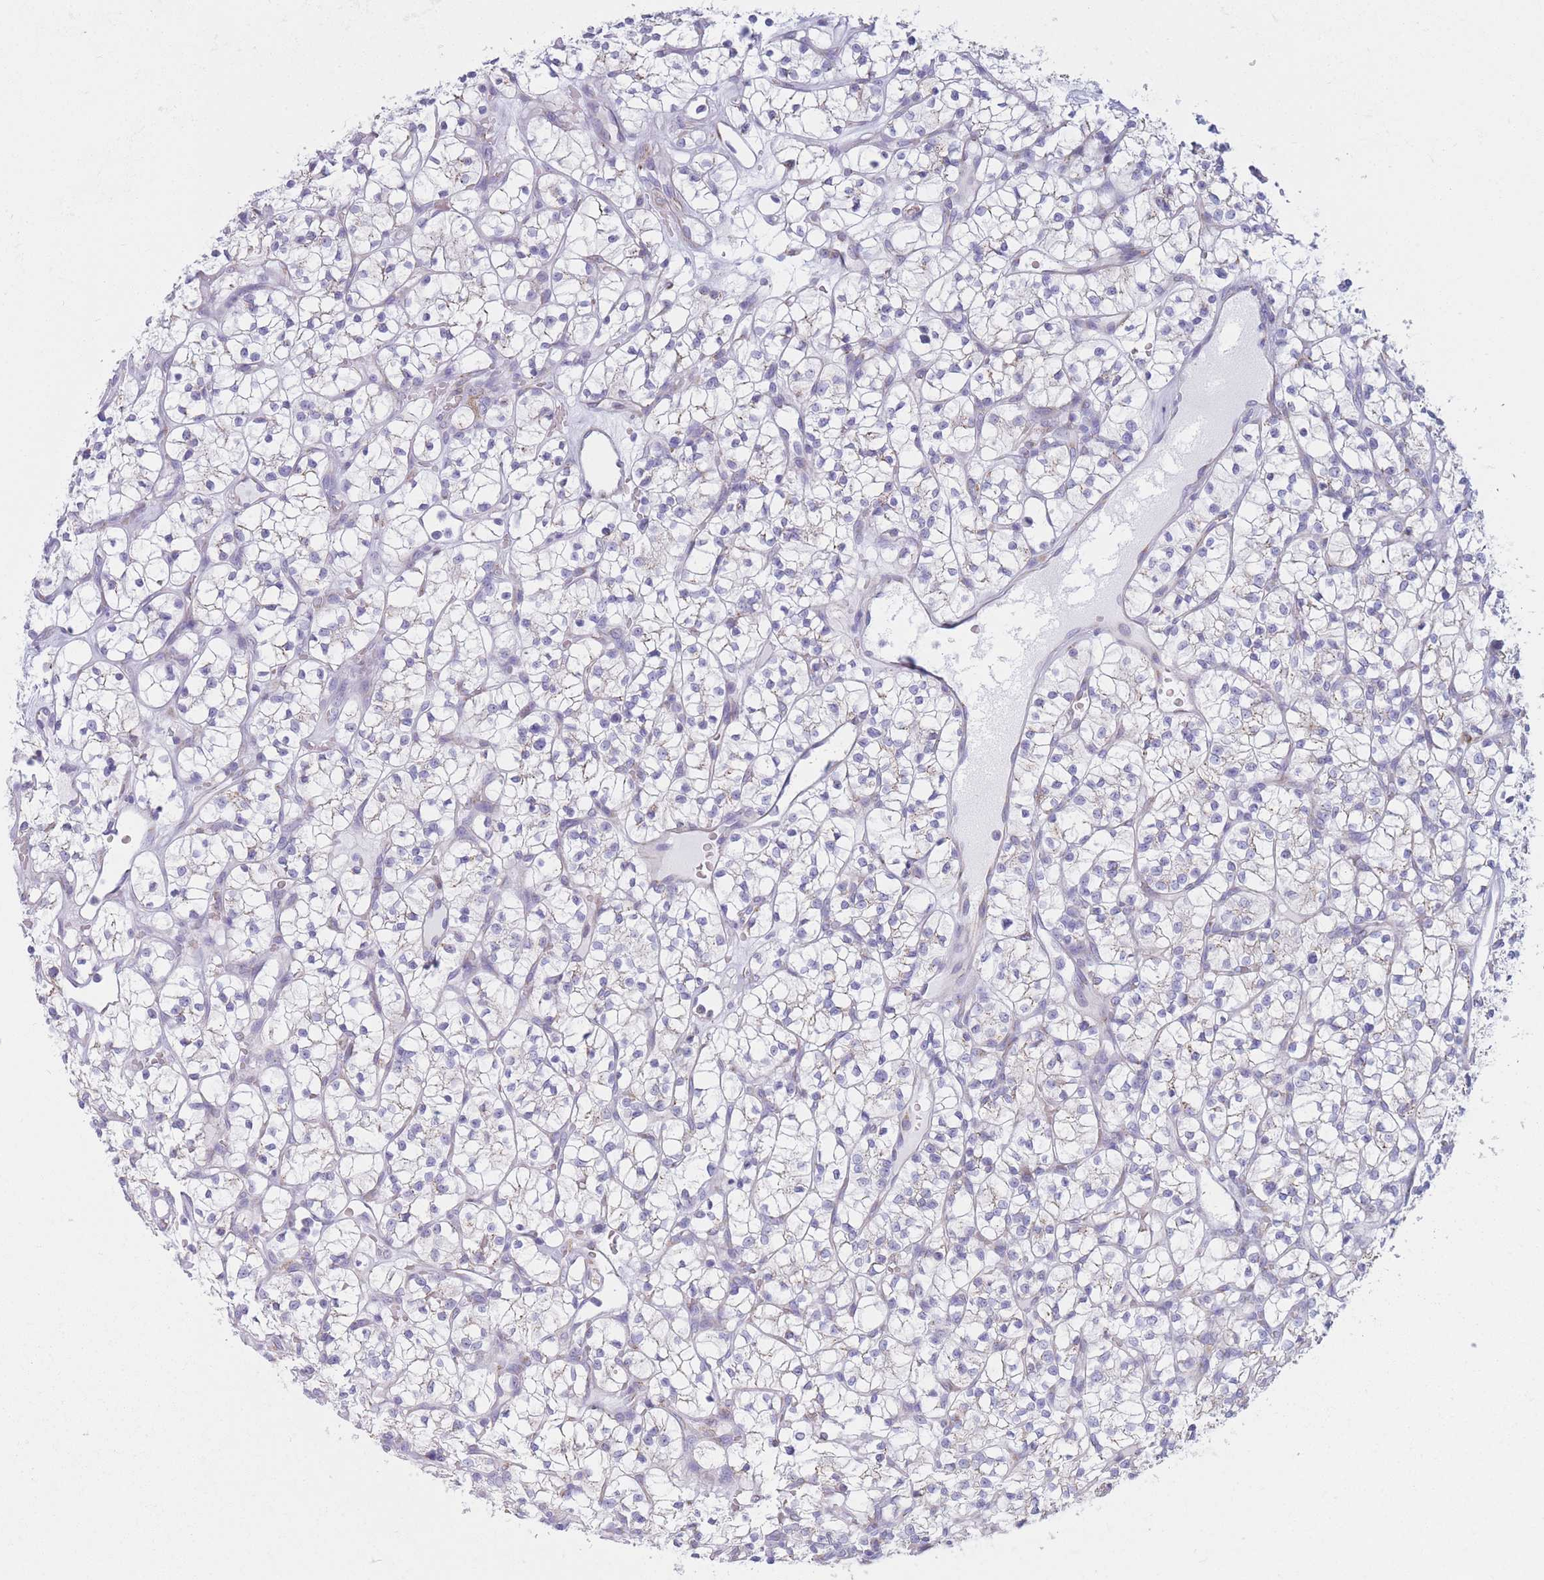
{"staining": {"intensity": "weak", "quantity": "<25%", "location": "cytoplasmic/membranous"}, "tissue": "renal cancer", "cell_type": "Tumor cells", "image_type": "cancer", "snomed": [{"axis": "morphology", "description": "Adenocarcinoma, NOS"}, {"axis": "topography", "description": "Kidney"}], "caption": "The histopathology image displays no staining of tumor cells in adenocarcinoma (renal).", "gene": "MRPL30", "patient": {"sex": "female", "age": 64}}